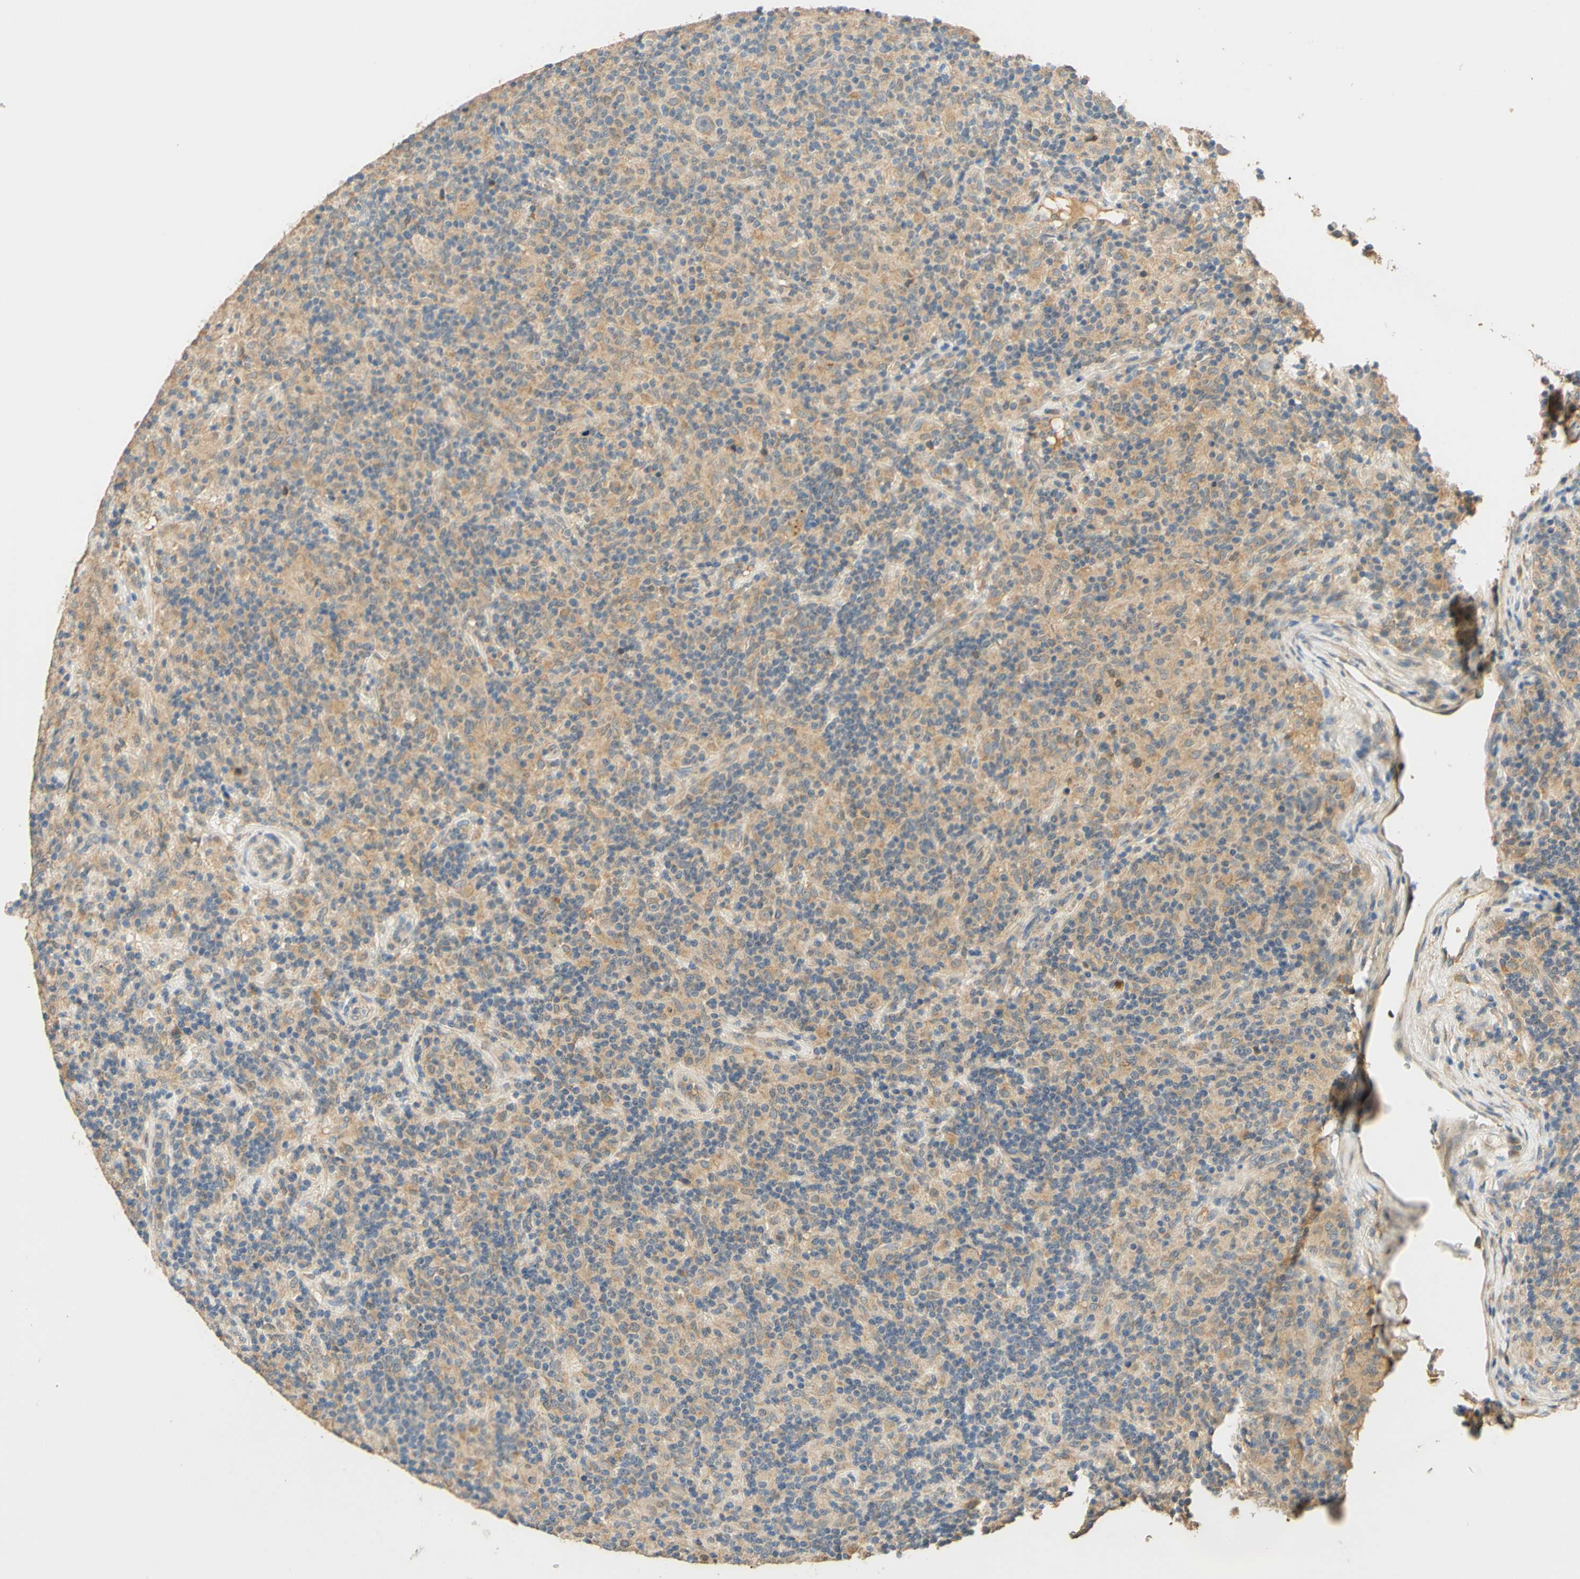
{"staining": {"intensity": "weak", "quantity": ">75%", "location": "cytoplasmic/membranous"}, "tissue": "lymphoma", "cell_type": "Tumor cells", "image_type": "cancer", "snomed": [{"axis": "morphology", "description": "Hodgkin's disease, NOS"}, {"axis": "topography", "description": "Lymph node"}], "caption": "Protein expression analysis of human lymphoma reveals weak cytoplasmic/membranous positivity in approximately >75% of tumor cells.", "gene": "ENTREP2", "patient": {"sex": "male", "age": 70}}